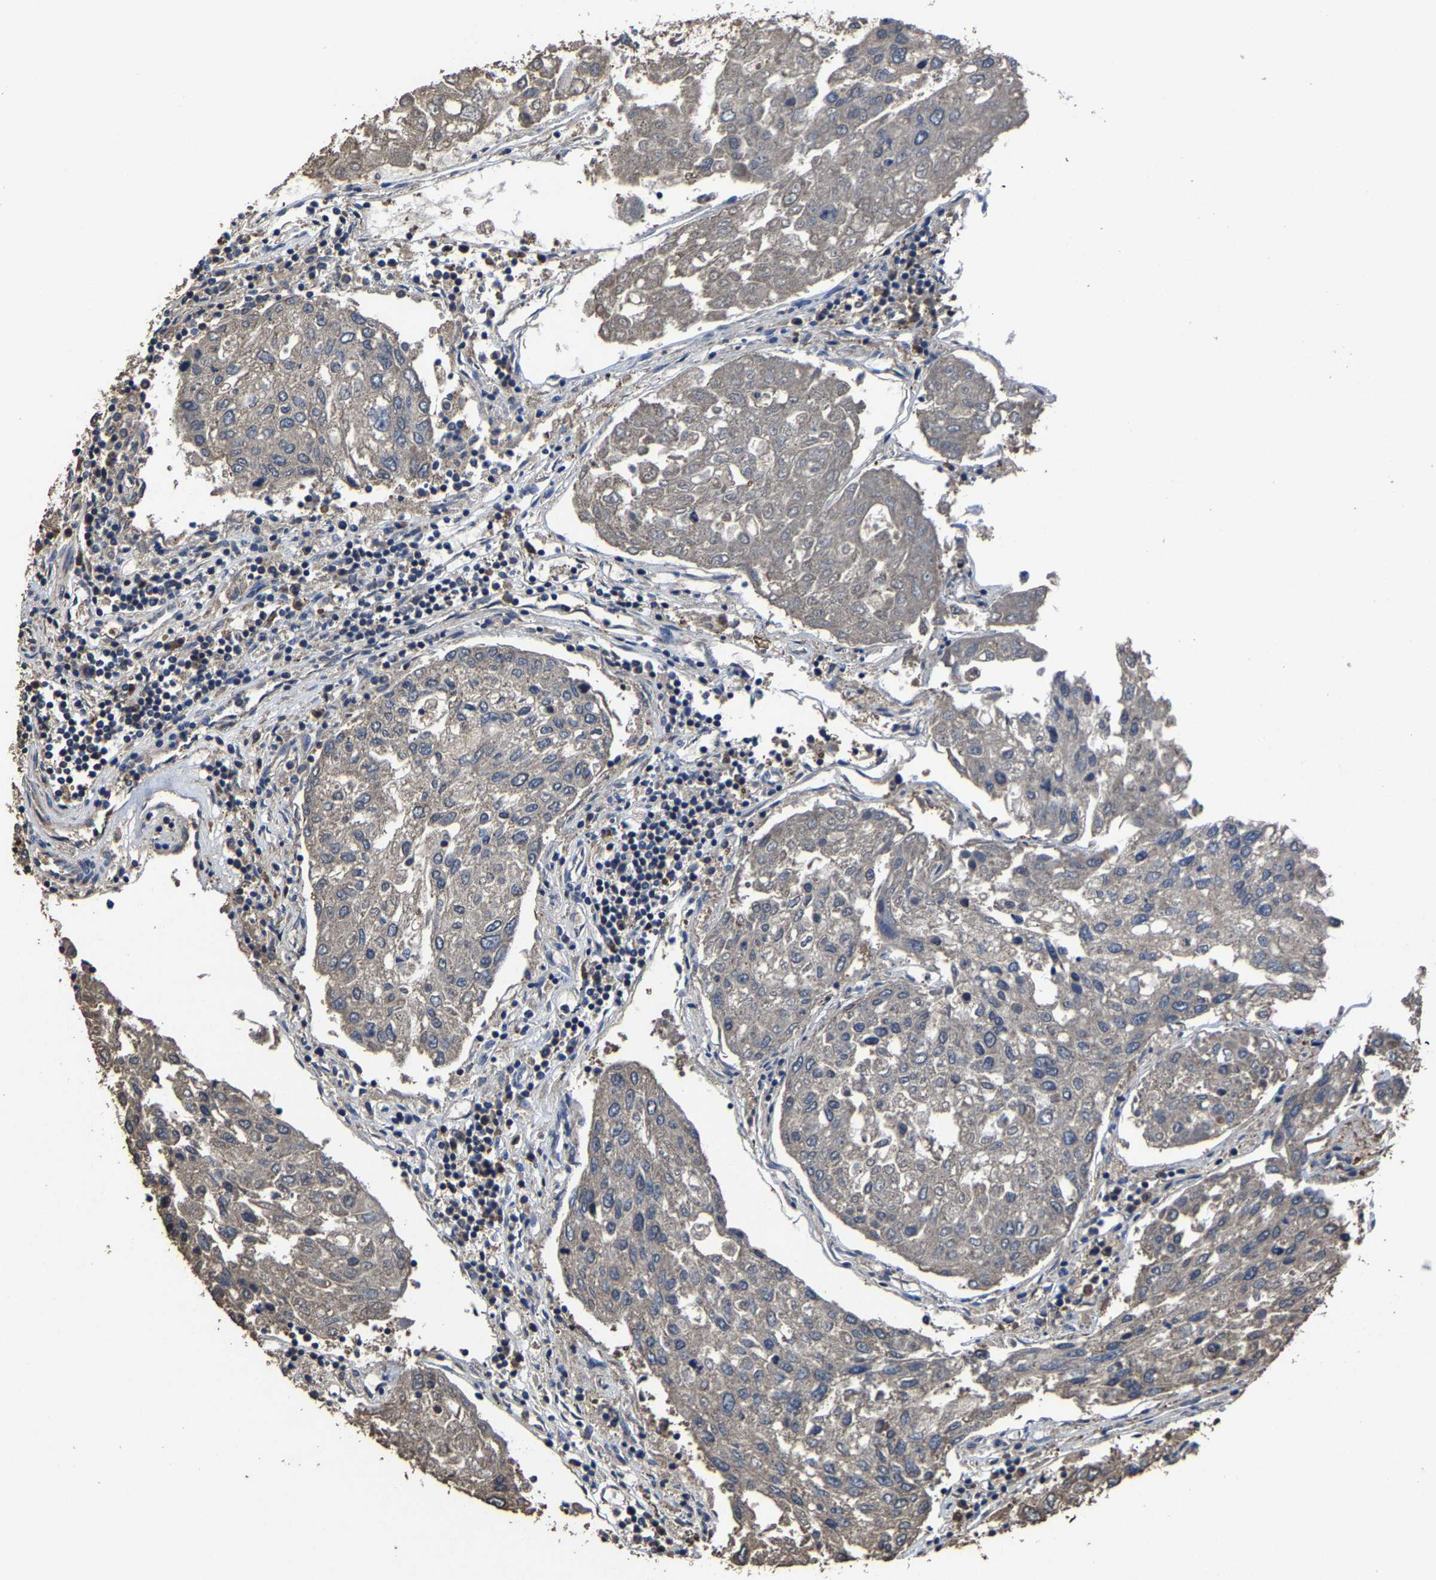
{"staining": {"intensity": "negative", "quantity": "none", "location": "none"}, "tissue": "urothelial cancer", "cell_type": "Tumor cells", "image_type": "cancer", "snomed": [{"axis": "morphology", "description": "Urothelial carcinoma, High grade"}, {"axis": "topography", "description": "Lymph node"}, {"axis": "topography", "description": "Urinary bladder"}], "caption": "Tumor cells are negative for protein expression in human high-grade urothelial carcinoma. (DAB (3,3'-diaminobenzidine) immunohistochemistry (IHC) visualized using brightfield microscopy, high magnification).", "gene": "EBAG9", "patient": {"sex": "male", "age": 51}}